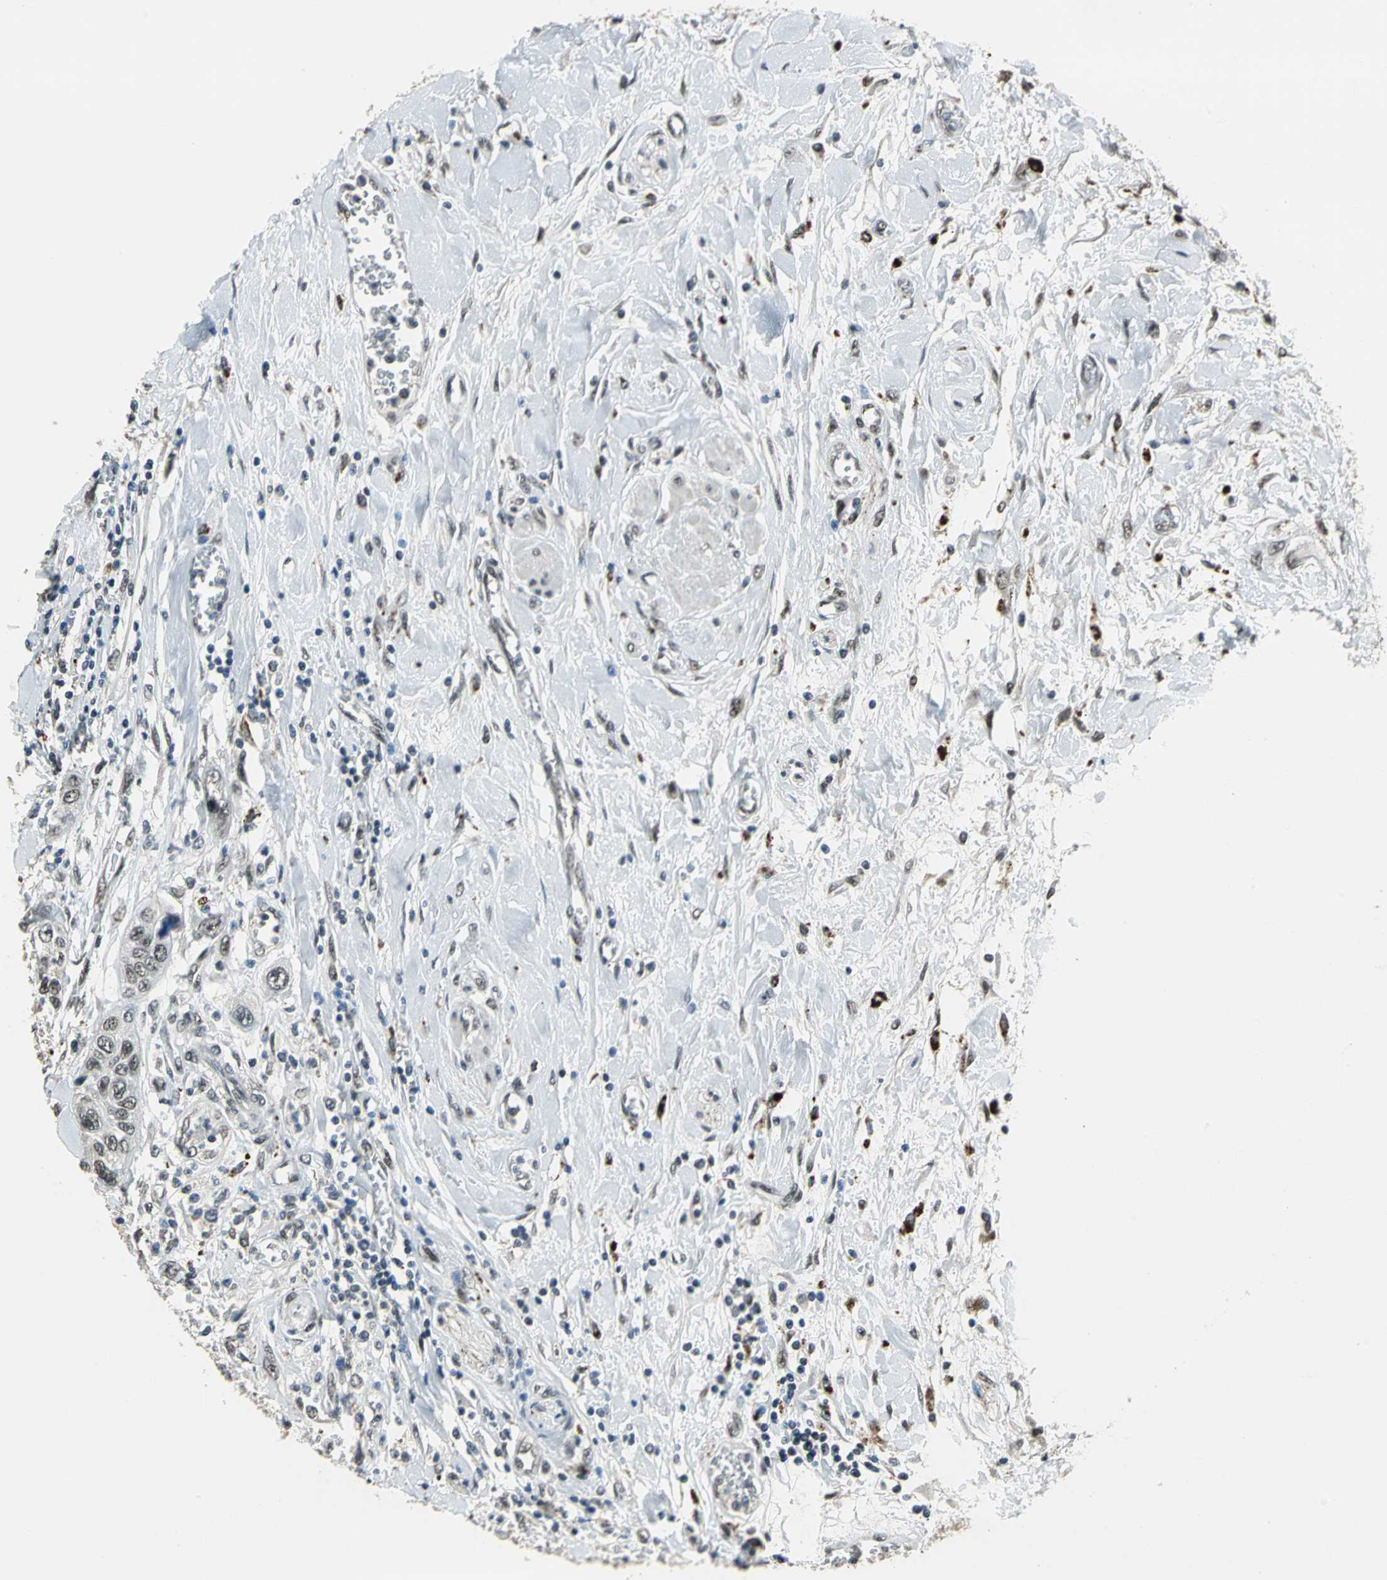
{"staining": {"intensity": "weak", "quantity": "<25%", "location": "nuclear"}, "tissue": "pancreatic cancer", "cell_type": "Tumor cells", "image_type": "cancer", "snomed": [{"axis": "morphology", "description": "Adenocarcinoma, NOS"}, {"axis": "topography", "description": "Pancreas"}], "caption": "A micrograph of adenocarcinoma (pancreatic) stained for a protein exhibits no brown staining in tumor cells.", "gene": "ELF2", "patient": {"sex": "female", "age": 70}}